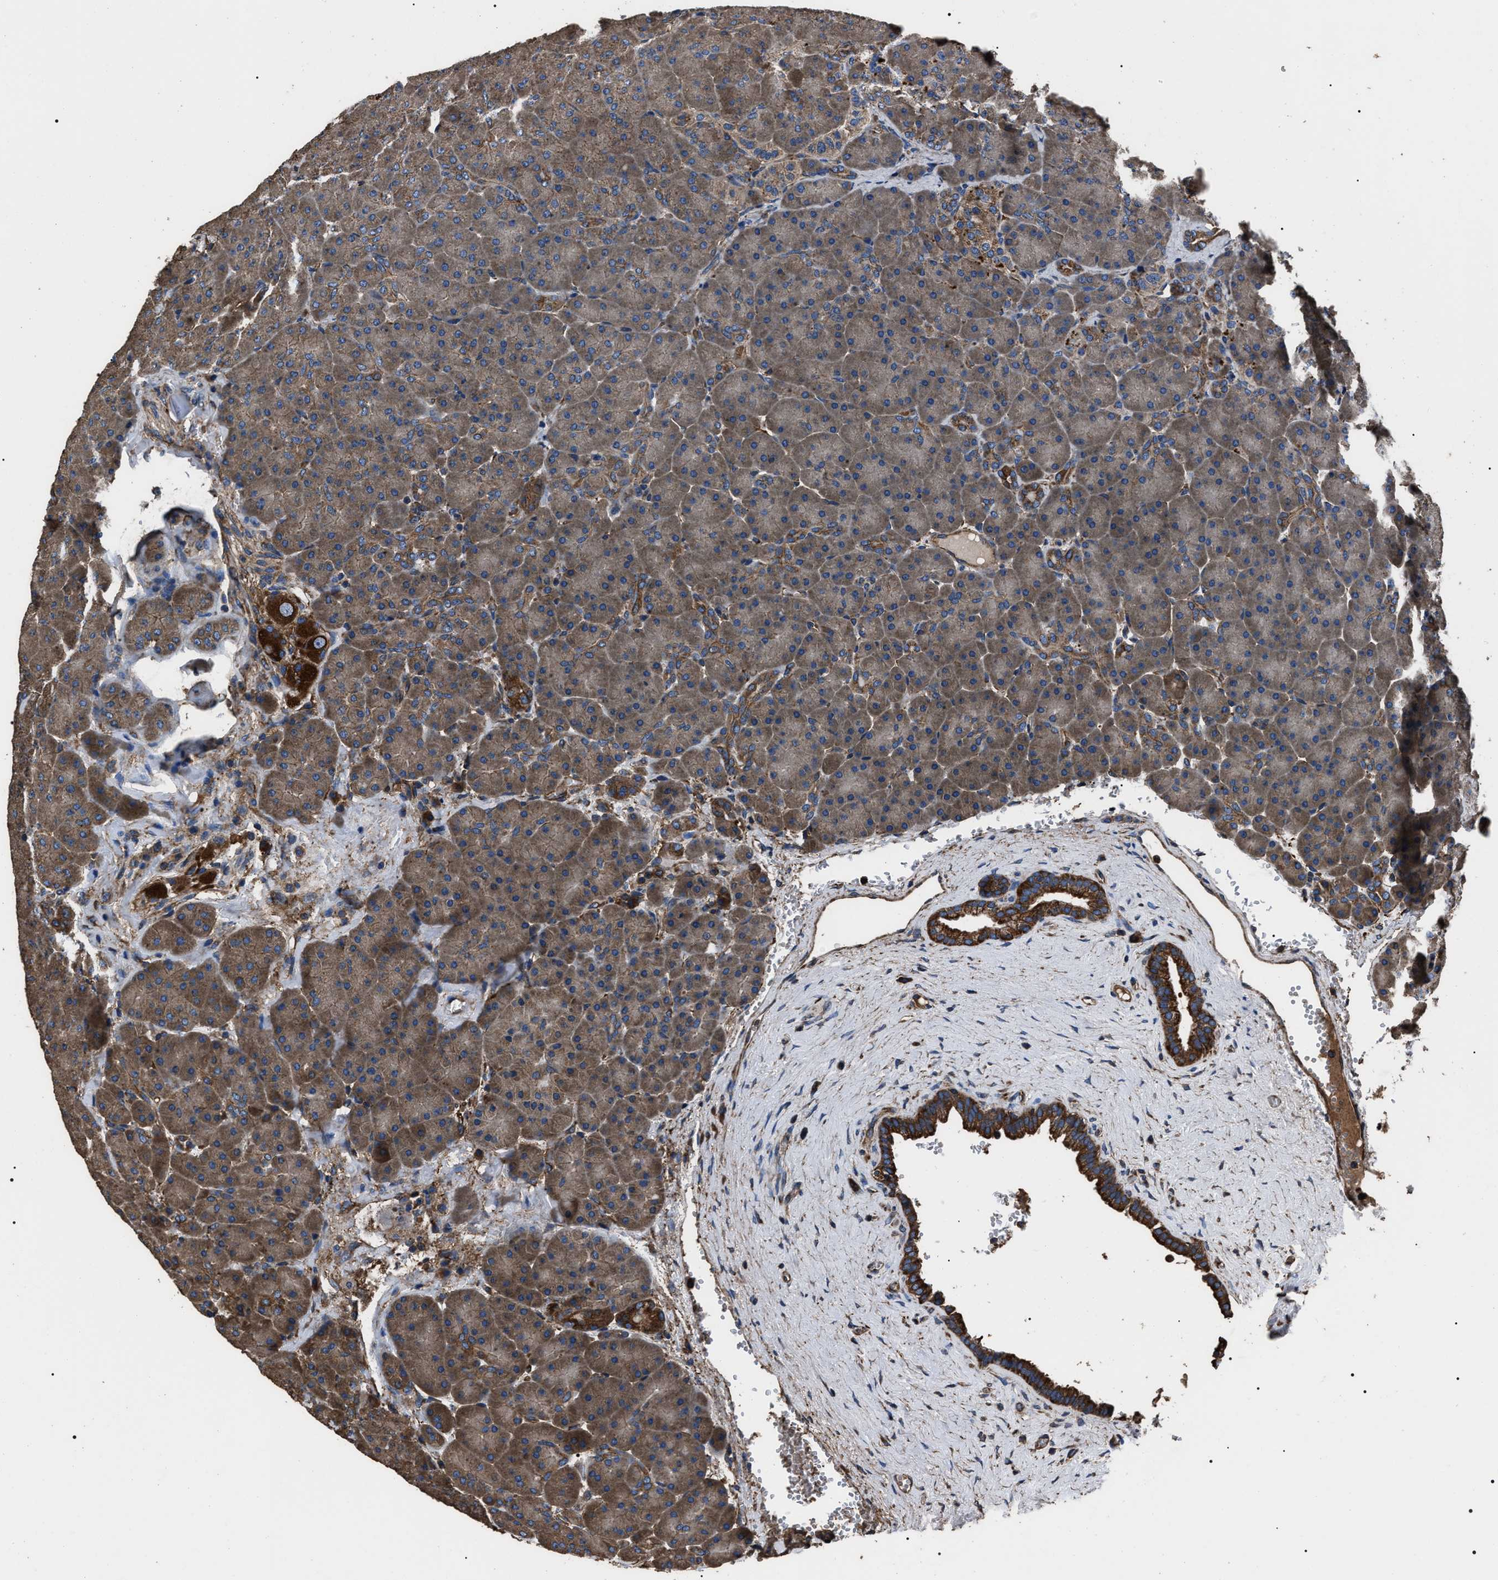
{"staining": {"intensity": "strong", "quantity": "<25%", "location": "cytoplasmic/membranous"}, "tissue": "pancreas", "cell_type": "Exocrine glandular cells", "image_type": "normal", "snomed": [{"axis": "morphology", "description": "Normal tissue, NOS"}, {"axis": "topography", "description": "Pancreas"}], "caption": "Protein staining exhibits strong cytoplasmic/membranous staining in approximately <25% of exocrine glandular cells in normal pancreas. (brown staining indicates protein expression, while blue staining denotes nuclei).", "gene": "HSCB", "patient": {"sex": "male", "age": 66}}